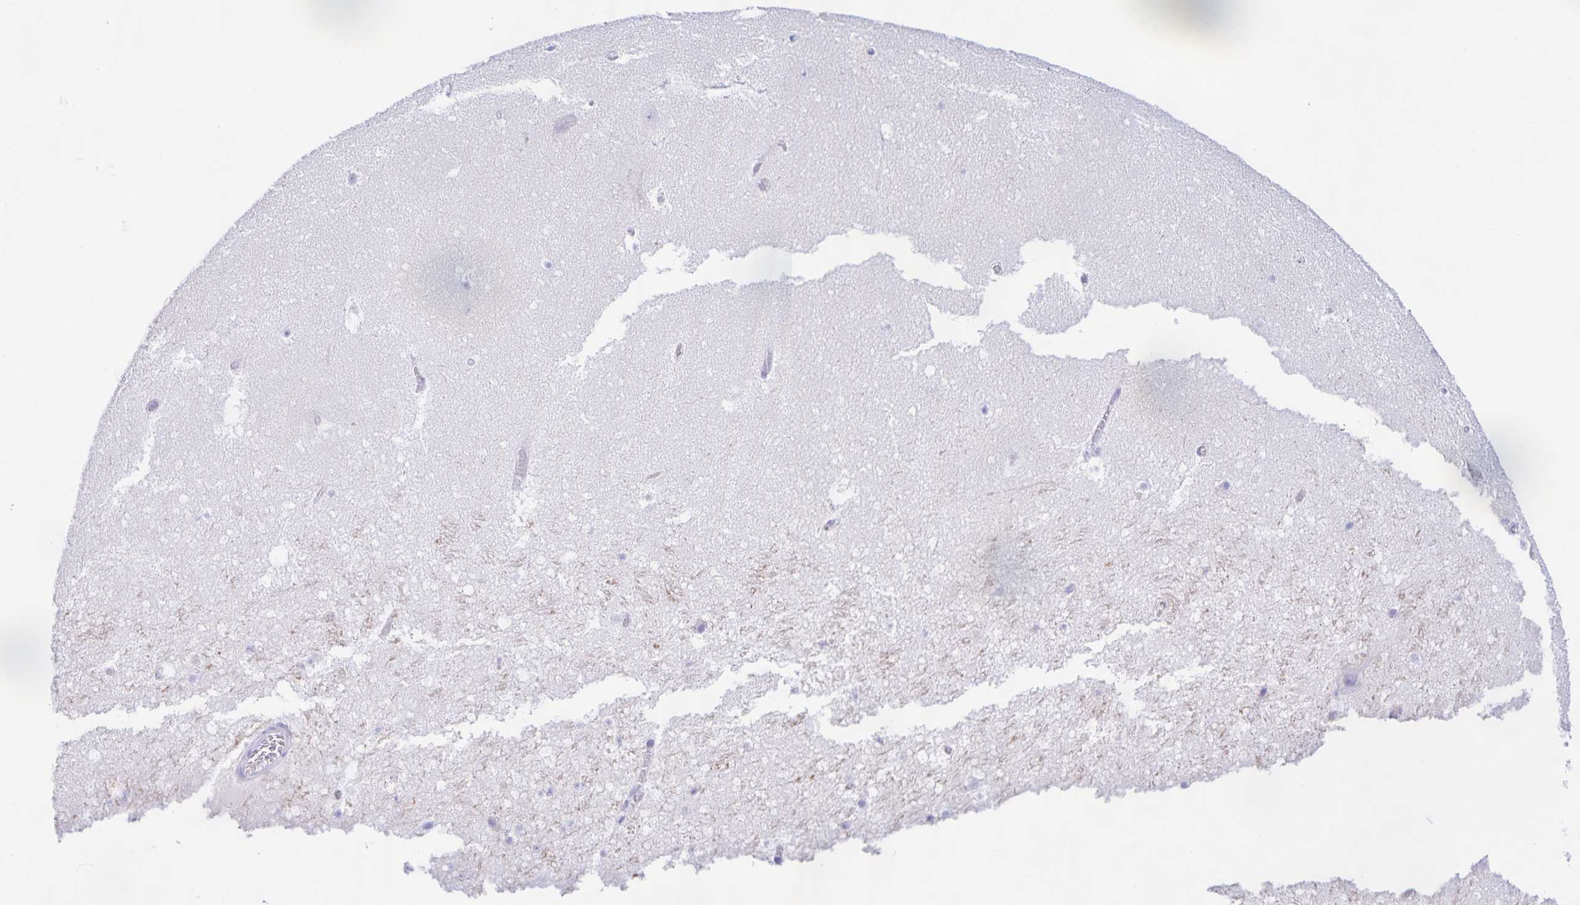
{"staining": {"intensity": "negative", "quantity": "none", "location": "none"}, "tissue": "hippocampus", "cell_type": "Glial cells", "image_type": "normal", "snomed": [{"axis": "morphology", "description": "Normal tissue, NOS"}, {"axis": "topography", "description": "Hippocampus"}], "caption": "High magnification brightfield microscopy of normal hippocampus stained with DAB (3,3'-diaminobenzidine) (brown) and counterstained with hematoxylin (blue): glial cells show no significant staining. (DAB (3,3'-diaminobenzidine) immunohistochemistry (IHC) with hematoxylin counter stain).", "gene": "CATSPER4", "patient": {"sex": "female", "age": 42}}